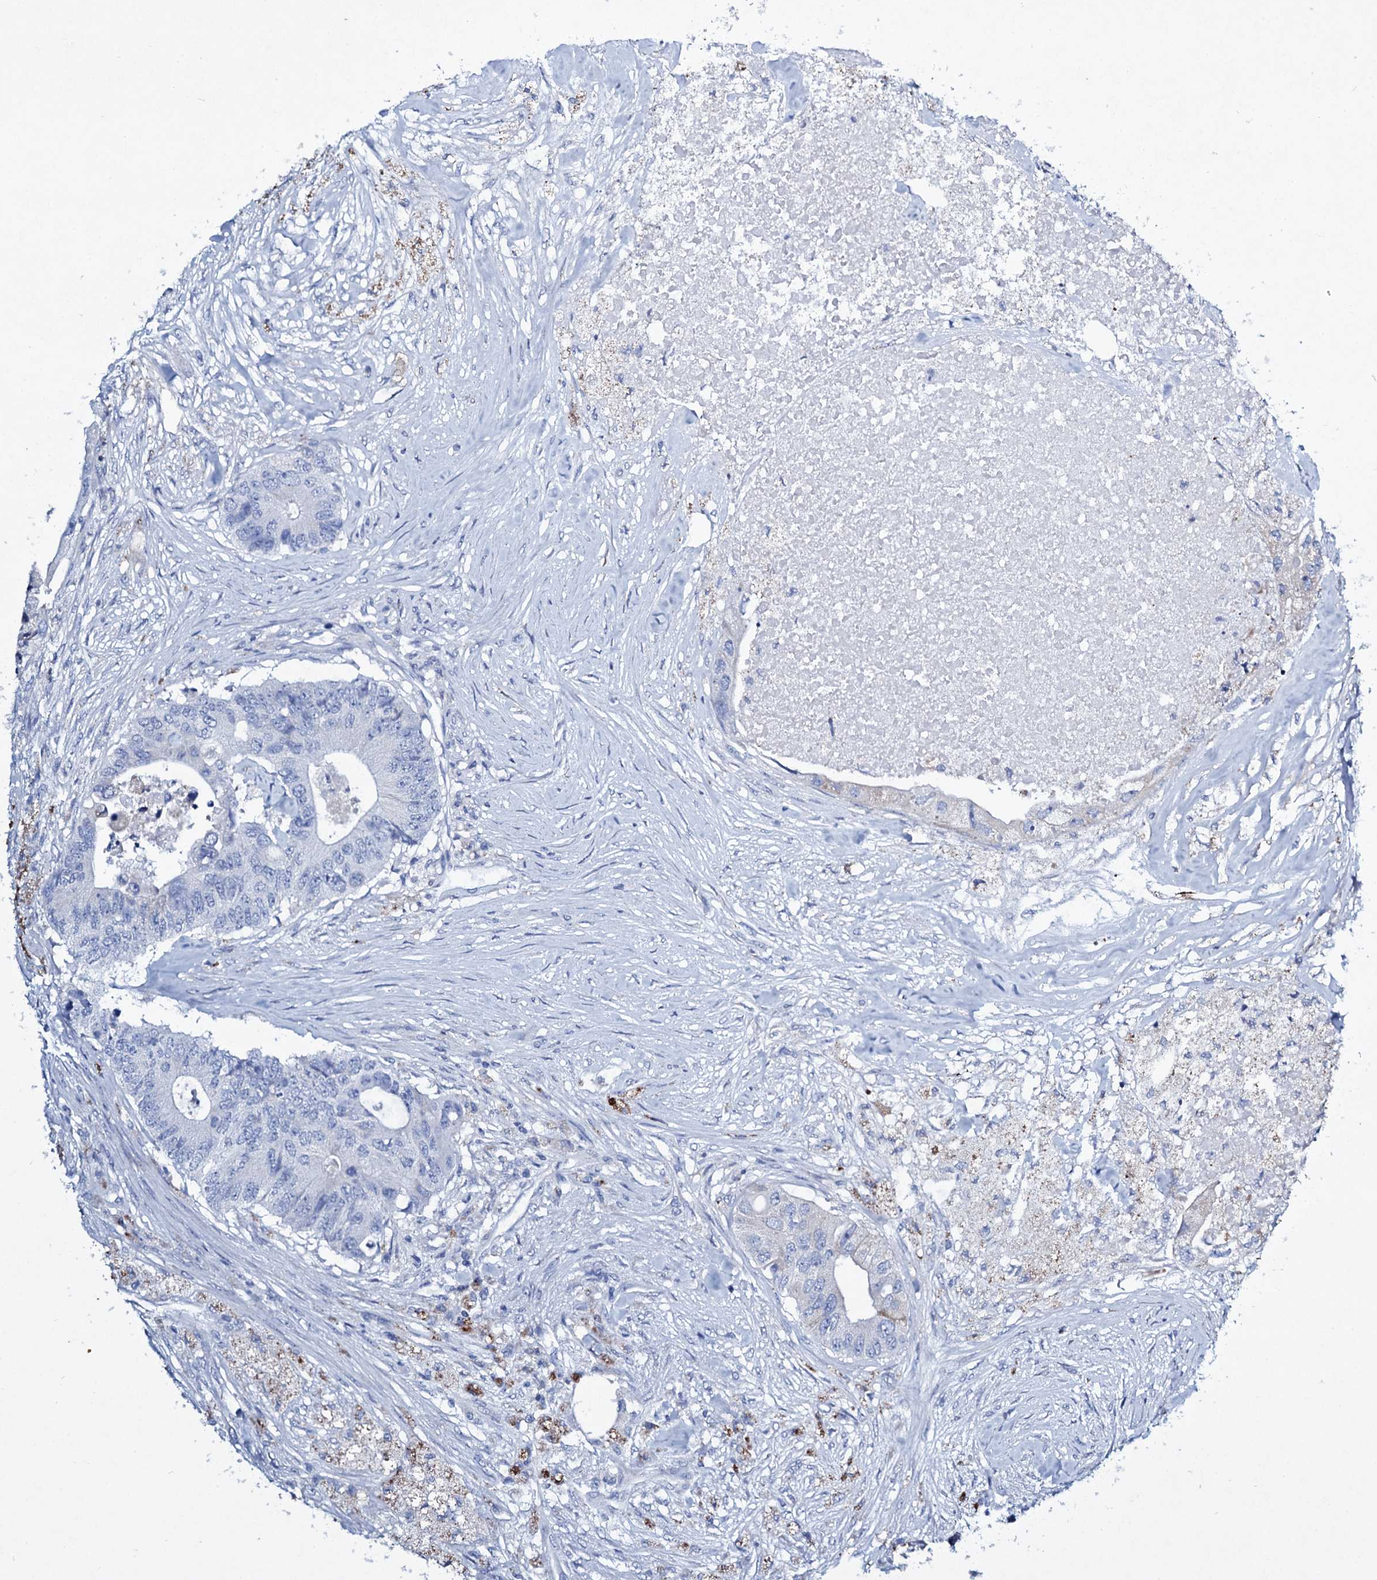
{"staining": {"intensity": "negative", "quantity": "none", "location": "none"}, "tissue": "colorectal cancer", "cell_type": "Tumor cells", "image_type": "cancer", "snomed": [{"axis": "morphology", "description": "Adenocarcinoma, NOS"}, {"axis": "topography", "description": "Colon"}], "caption": "This is an immunohistochemistry photomicrograph of colorectal cancer. There is no staining in tumor cells.", "gene": "TPGS2", "patient": {"sex": "male", "age": 71}}